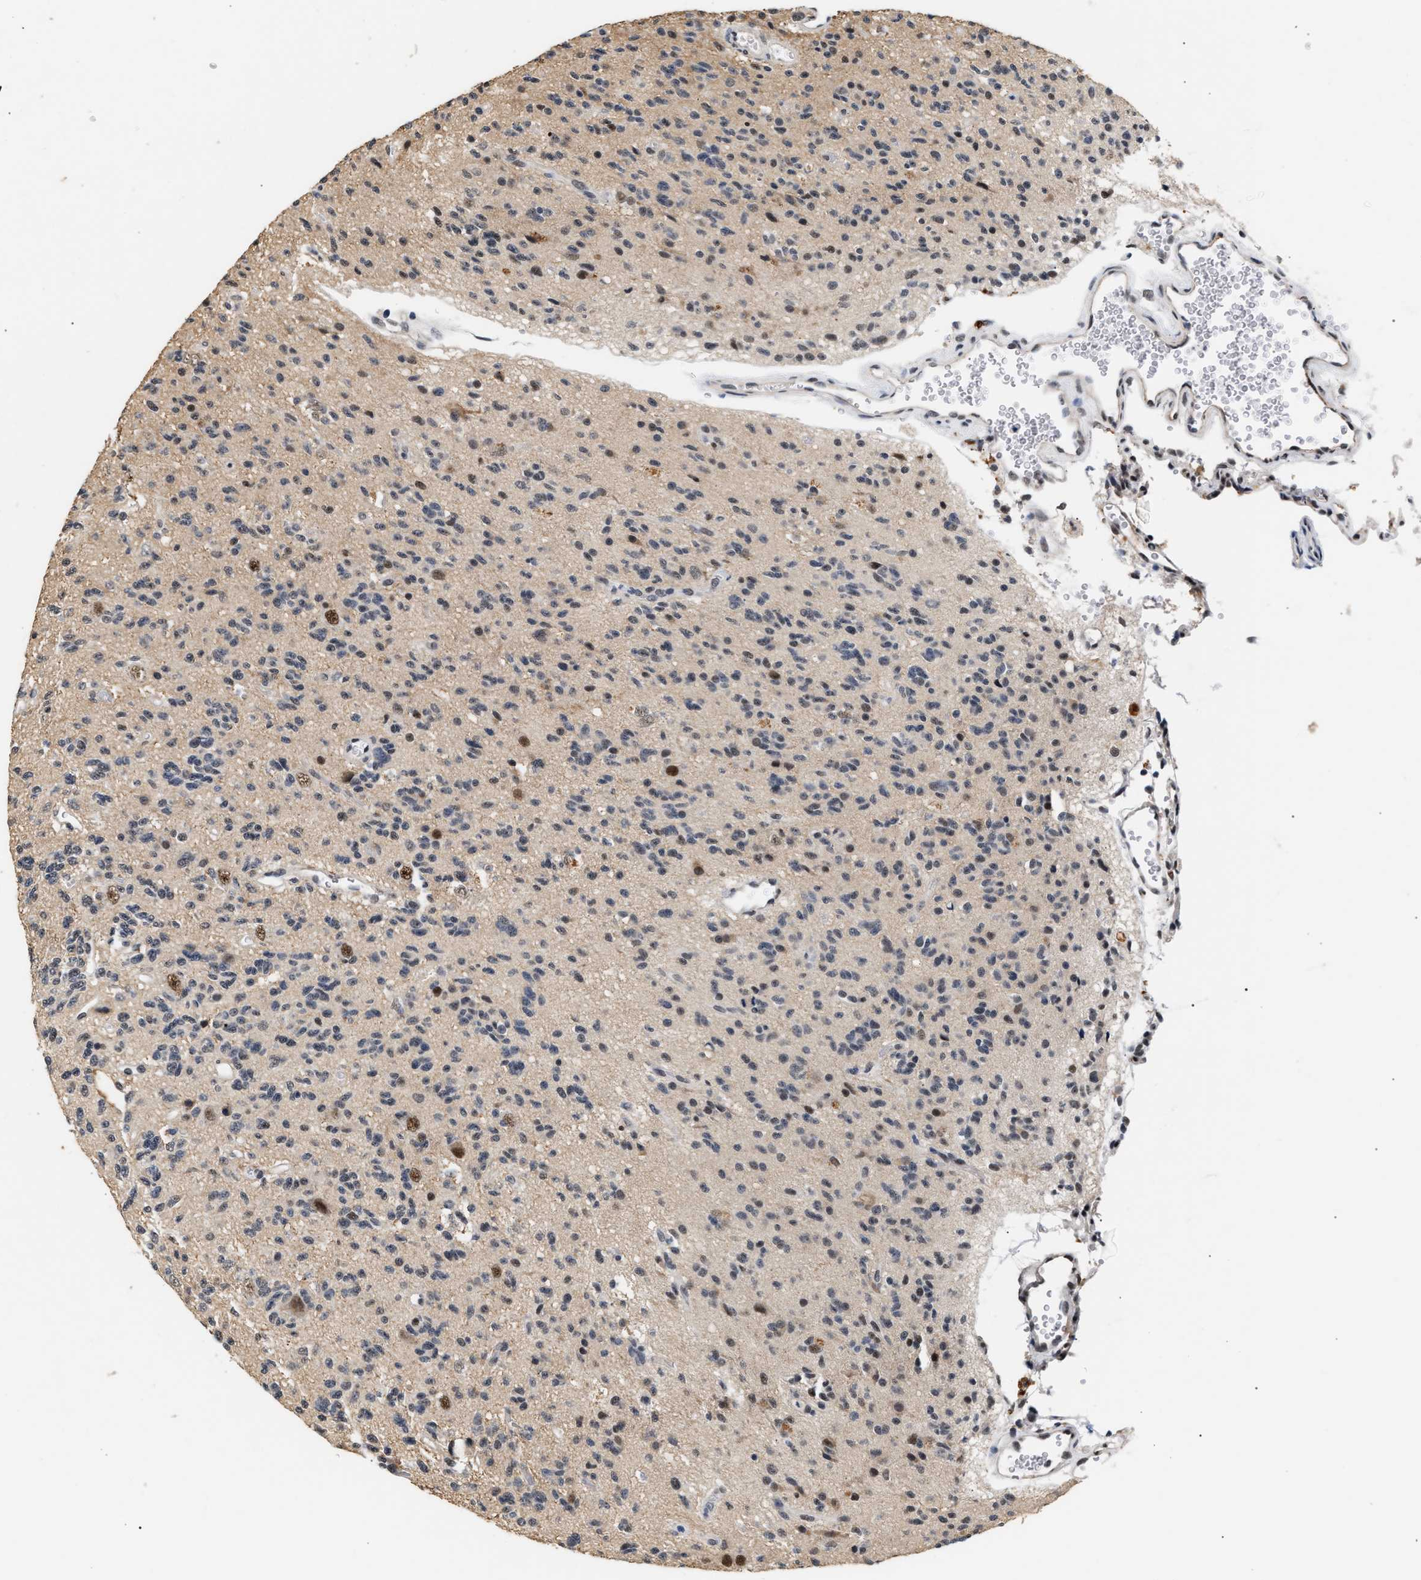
{"staining": {"intensity": "moderate", "quantity": "<25%", "location": "nuclear"}, "tissue": "glioma", "cell_type": "Tumor cells", "image_type": "cancer", "snomed": [{"axis": "morphology", "description": "Glioma, malignant, Low grade"}, {"axis": "topography", "description": "Brain"}], "caption": "This image displays immunohistochemistry (IHC) staining of human glioma, with low moderate nuclear staining in approximately <25% of tumor cells.", "gene": "THOC1", "patient": {"sex": "male", "age": 38}}